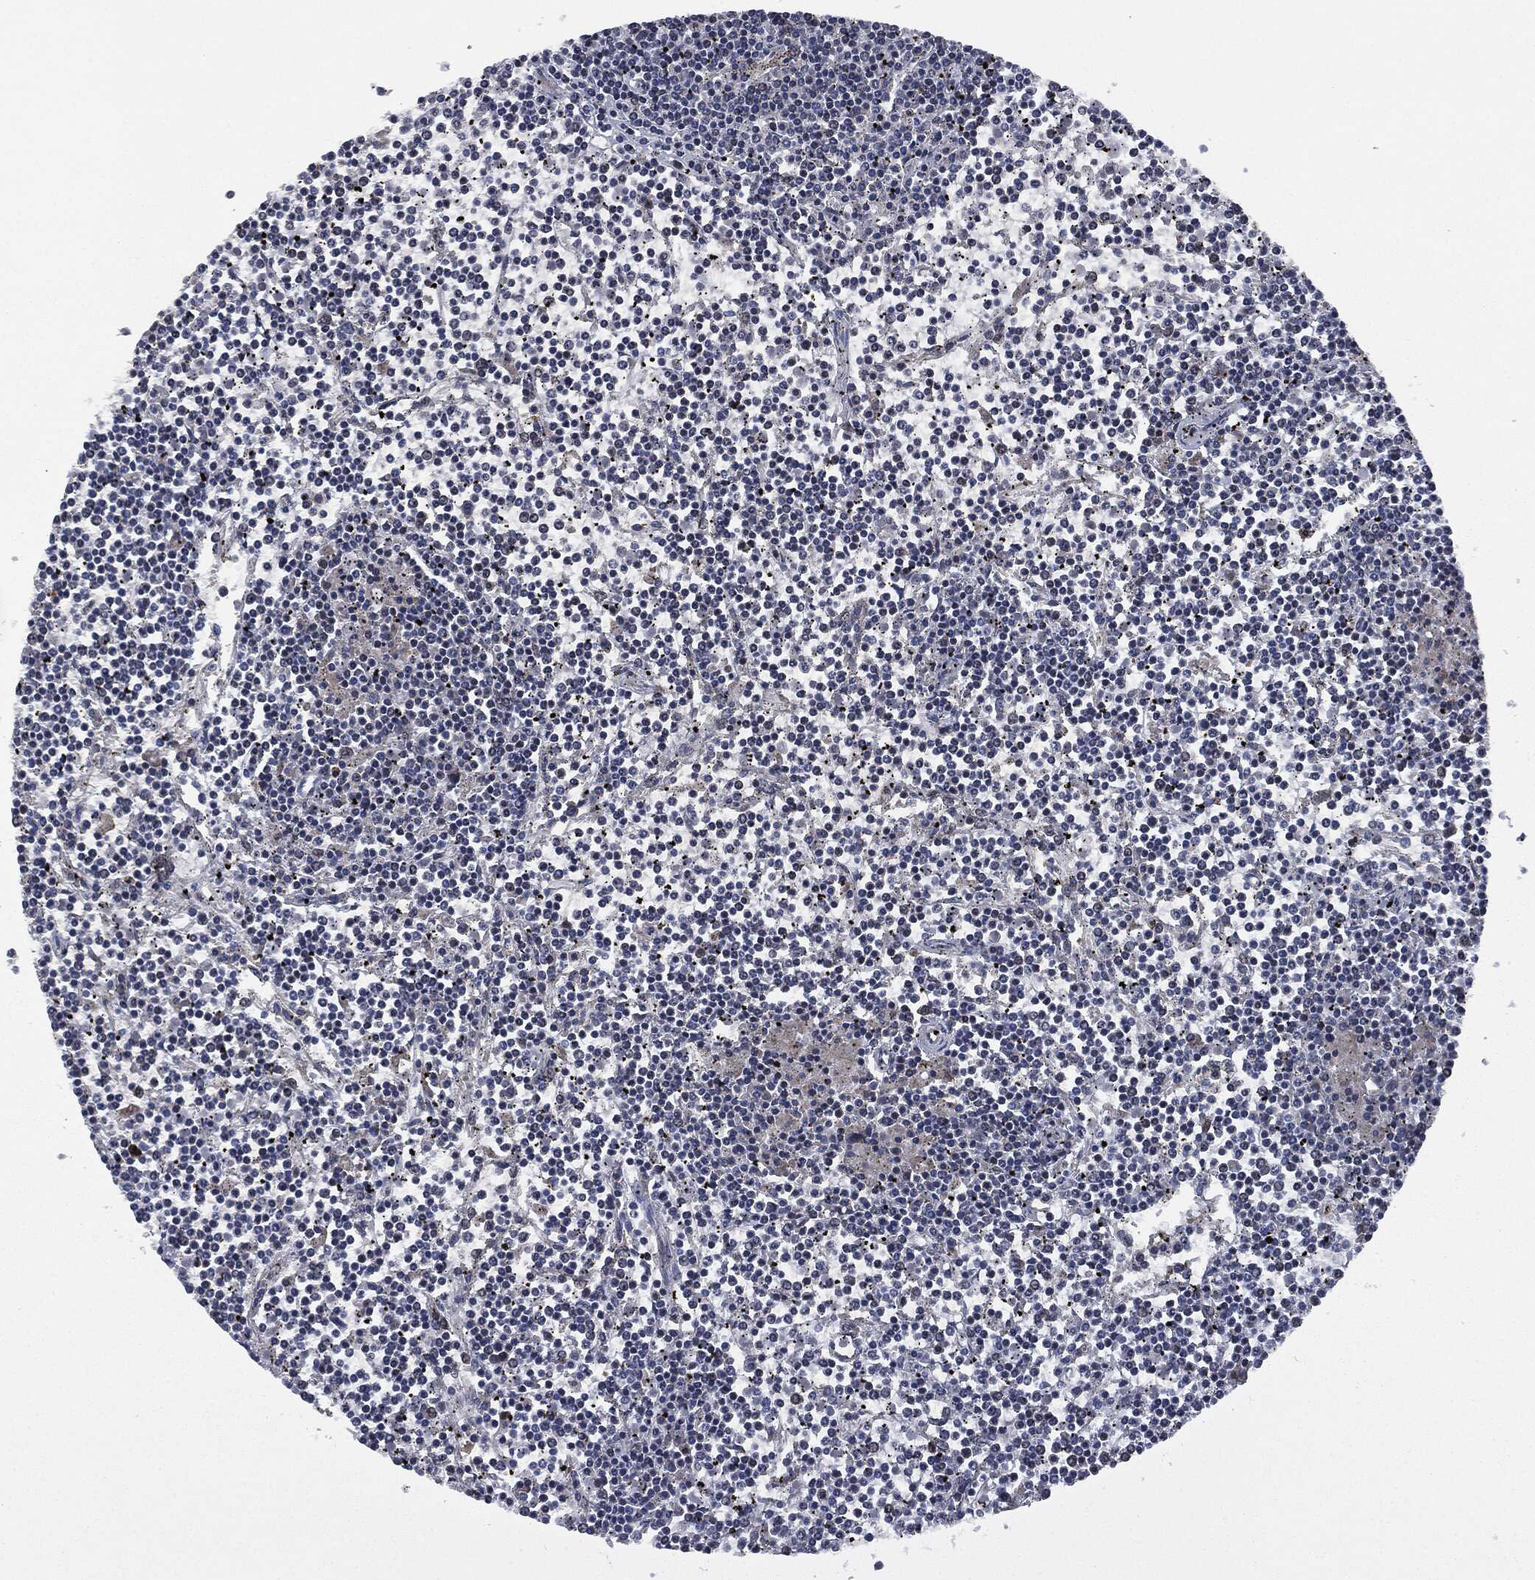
{"staining": {"intensity": "negative", "quantity": "none", "location": "none"}, "tissue": "lymphoma", "cell_type": "Tumor cells", "image_type": "cancer", "snomed": [{"axis": "morphology", "description": "Malignant lymphoma, non-Hodgkin's type, Low grade"}, {"axis": "topography", "description": "Spleen"}], "caption": "High magnification brightfield microscopy of lymphoma stained with DAB (3,3'-diaminobenzidine) (brown) and counterstained with hematoxylin (blue): tumor cells show no significant positivity.", "gene": "HRAS", "patient": {"sex": "female", "age": 19}}